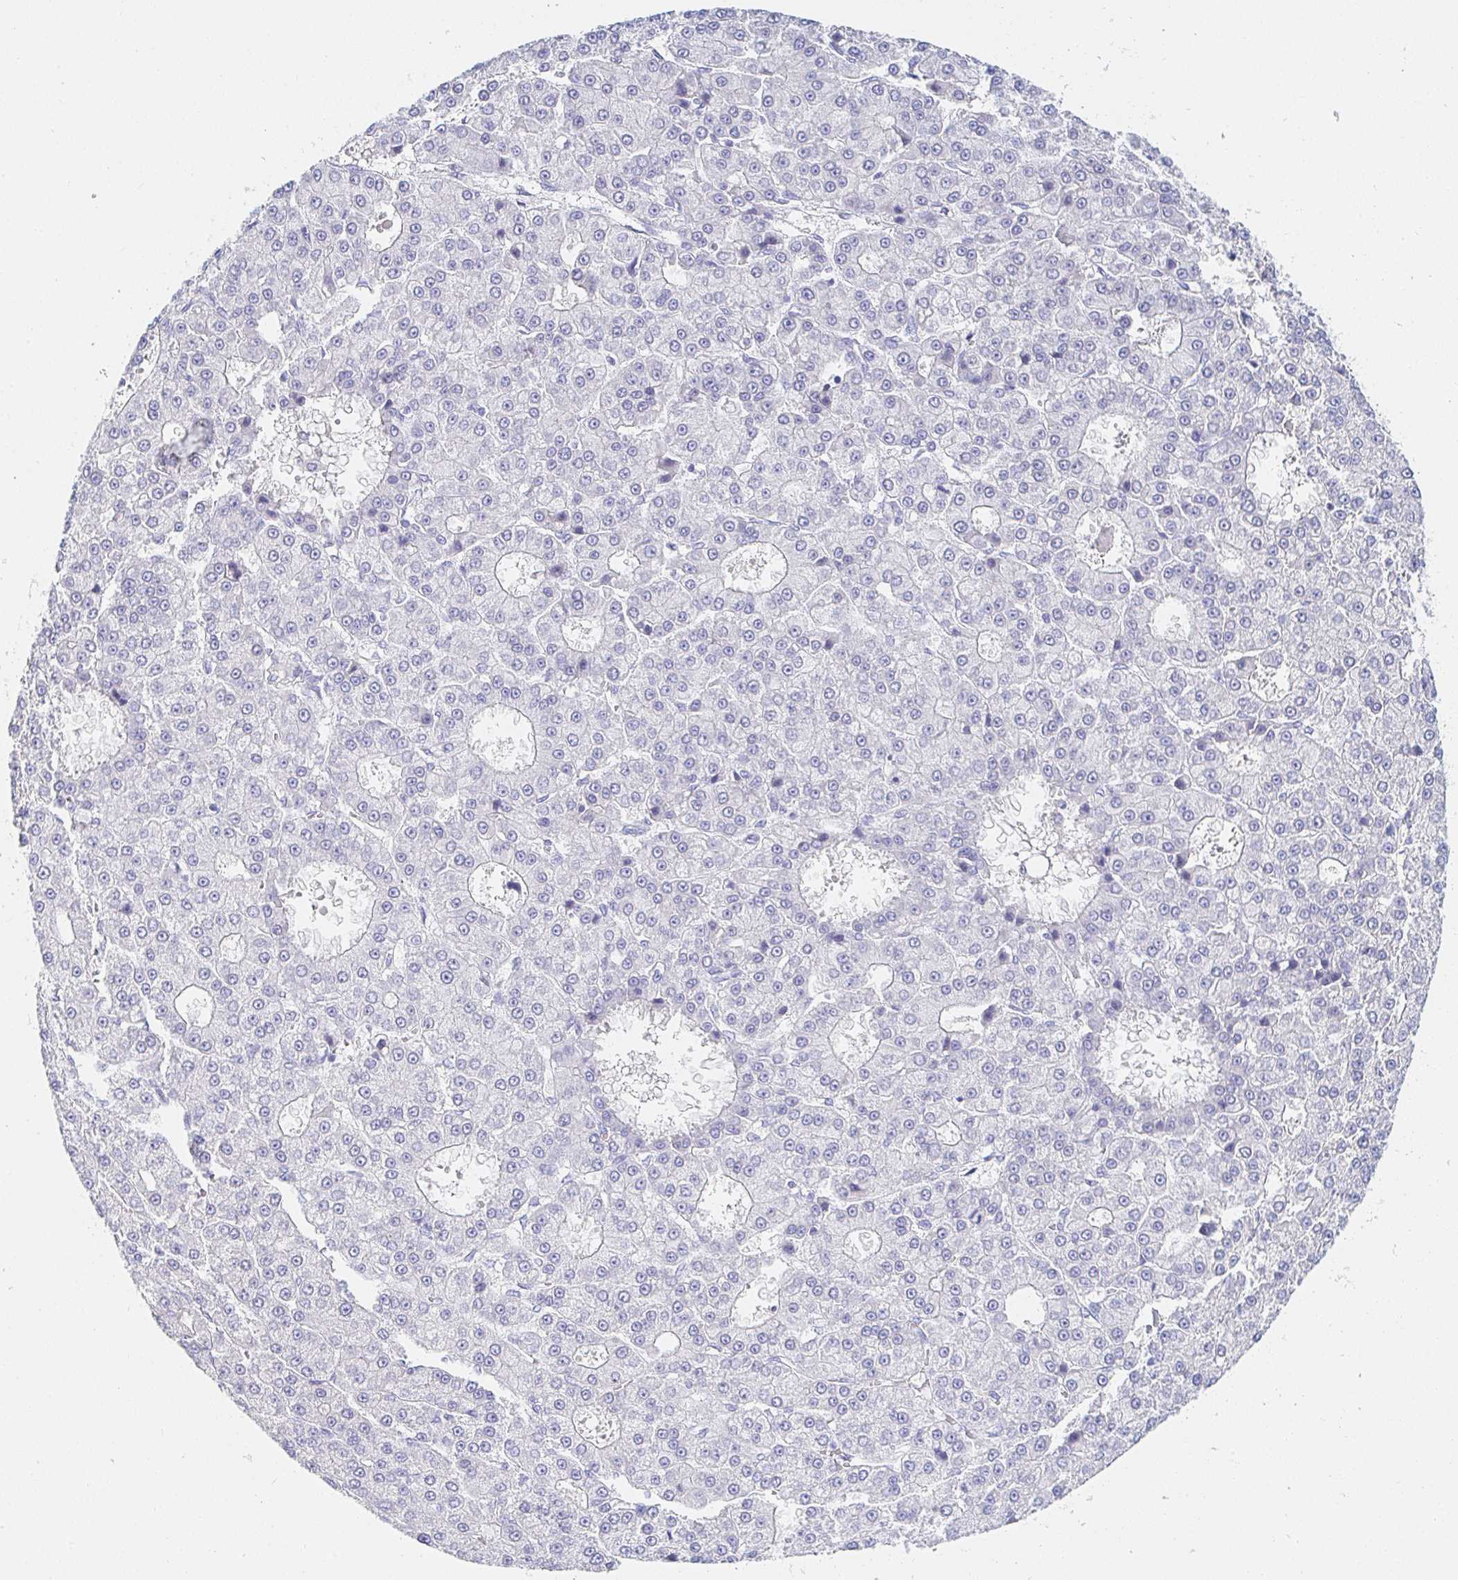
{"staining": {"intensity": "negative", "quantity": "none", "location": "none"}, "tissue": "liver cancer", "cell_type": "Tumor cells", "image_type": "cancer", "snomed": [{"axis": "morphology", "description": "Carcinoma, Hepatocellular, NOS"}, {"axis": "topography", "description": "Liver"}], "caption": "Tumor cells show no significant expression in liver cancer (hepatocellular carcinoma). (Stains: DAB (3,3'-diaminobenzidine) immunohistochemistry (IHC) with hematoxylin counter stain, Microscopy: brightfield microscopy at high magnification).", "gene": "PDE6B", "patient": {"sex": "male", "age": 70}}